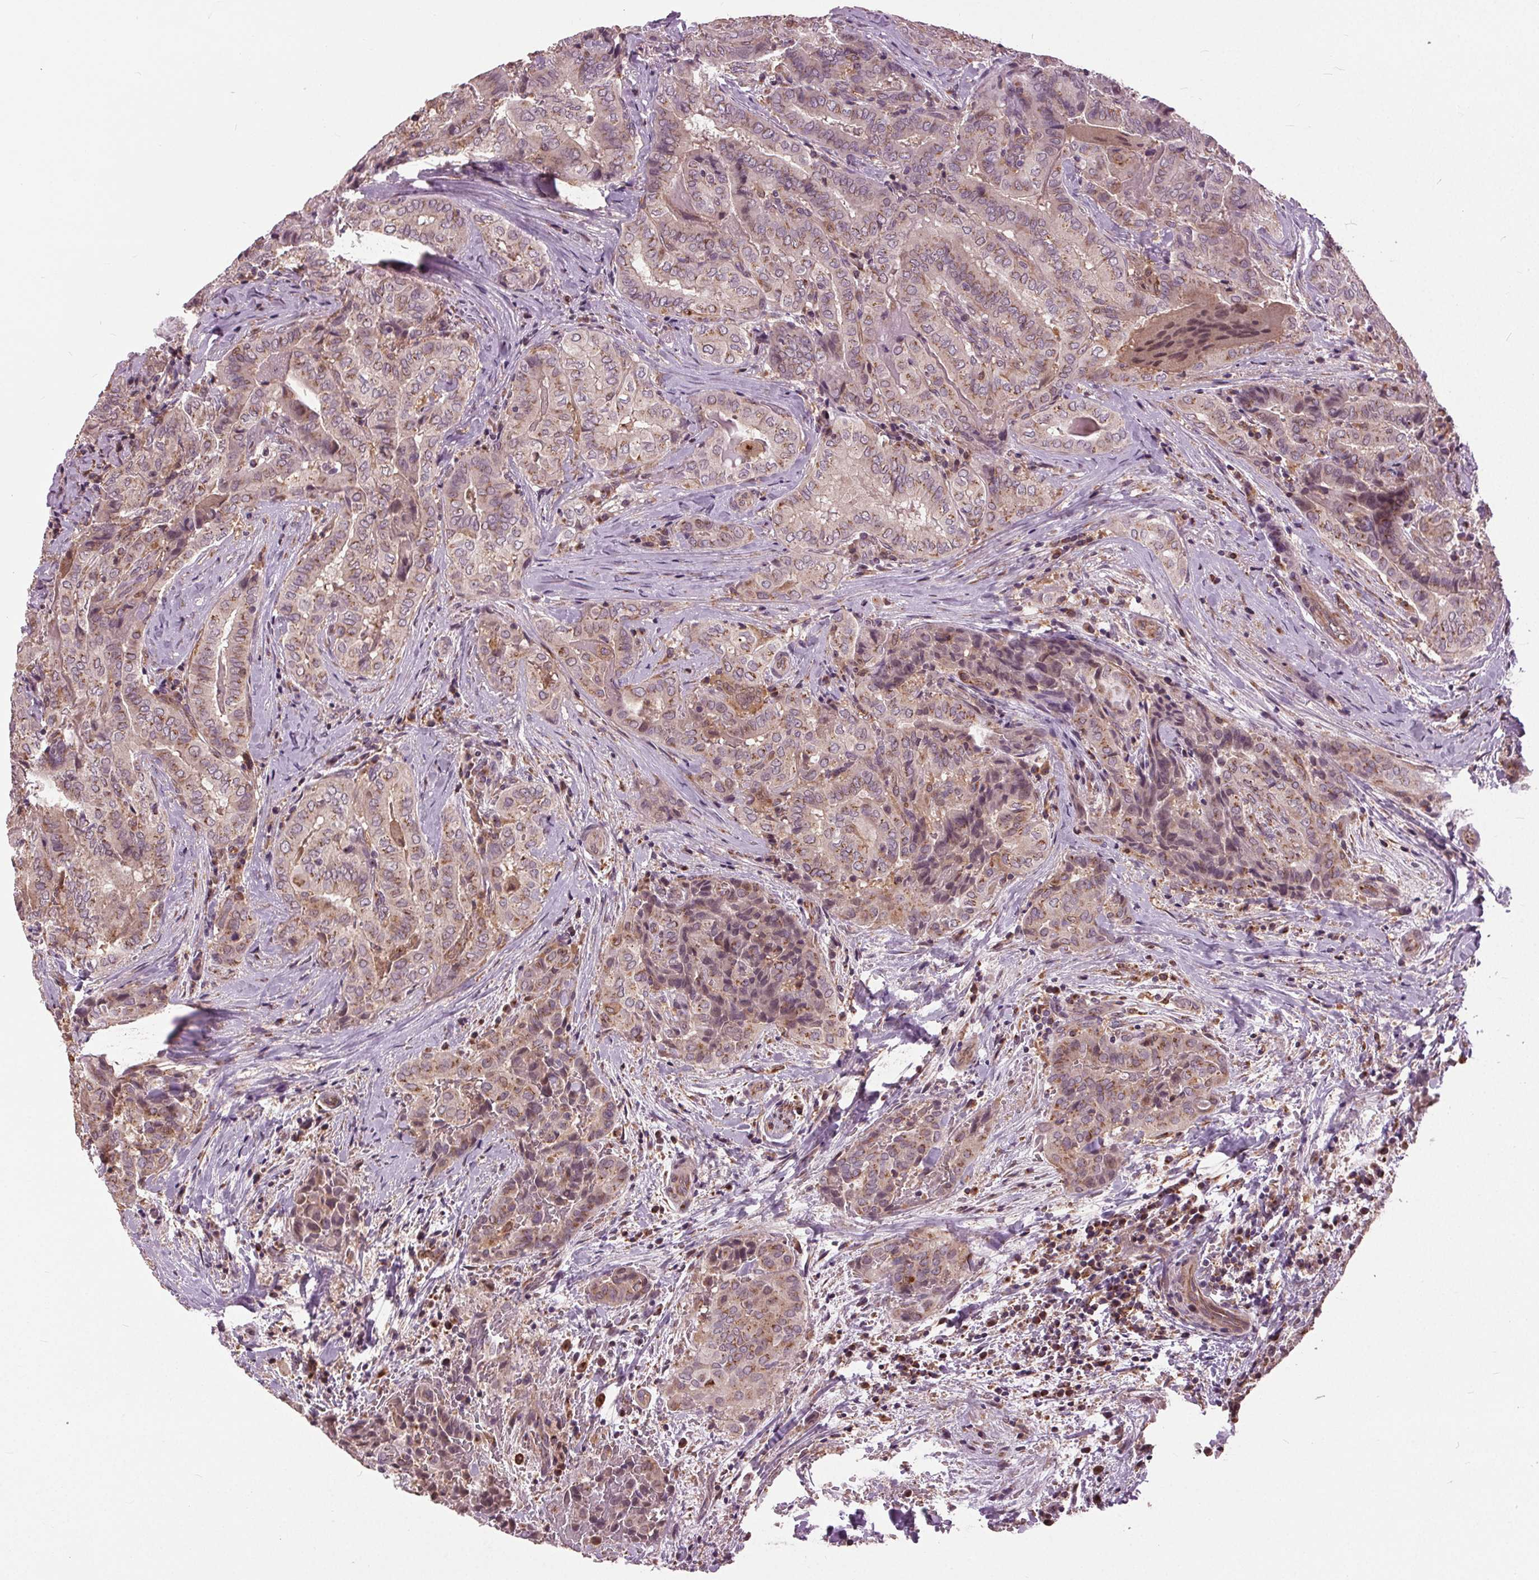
{"staining": {"intensity": "weak", "quantity": ">75%", "location": "cytoplasmic/membranous"}, "tissue": "thyroid cancer", "cell_type": "Tumor cells", "image_type": "cancer", "snomed": [{"axis": "morphology", "description": "Papillary adenocarcinoma, NOS"}, {"axis": "topography", "description": "Thyroid gland"}], "caption": "This histopathology image shows thyroid cancer (papillary adenocarcinoma) stained with immunohistochemistry (IHC) to label a protein in brown. The cytoplasmic/membranous of tumor cells show weak positivity for the protein. Nuclei are counter-stained blue.", "gene": "BSDC1", "patient": {"sex": "female", "age": 61}}